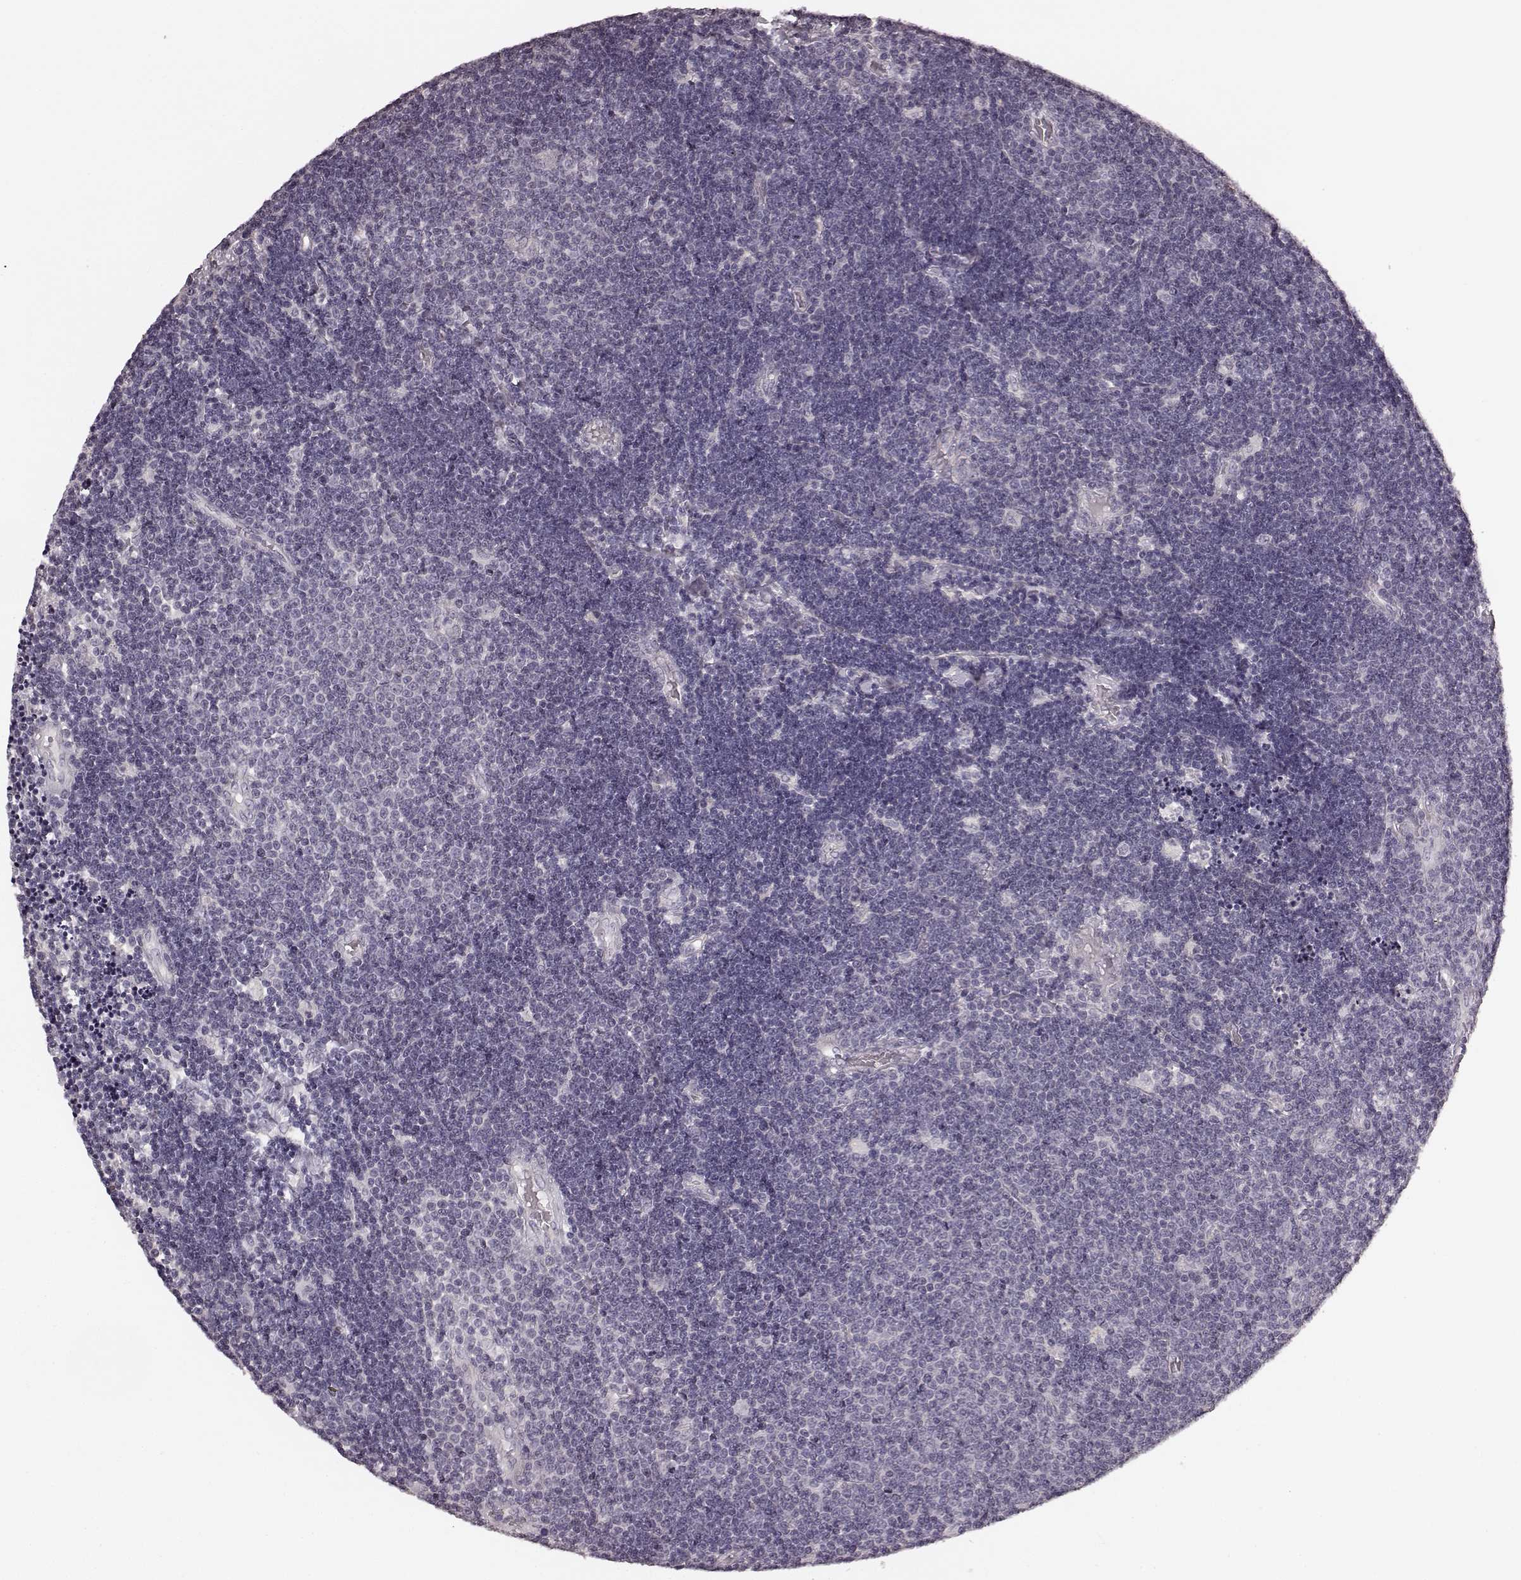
{"staining": {"intensity": "negative", "quantity": "none", "location": "none"}, "tissue": "lymphoma", "cell_type": "Tumor cells", "image_type": "cancer", "snomed": [{"axis": "morphology", "description": "Malignant lymphoma, non-Hodgkin's type, Low grade"}, {"axis": "topography", "description": "Brain"}], "caption": "Image shows no protein expression in tumor cells of low-grade malignant lymphoma, non-Hodgkin's type tissue. The staining was performed using DAB (3,3'-diaminobenzidine) to visualize the protein expression in brown, while the nuclei were stained in blue with hematoxylin (Magnification: 20x).", "gene": "RIT2", "patient": {"sex": "female", "age": 66}}